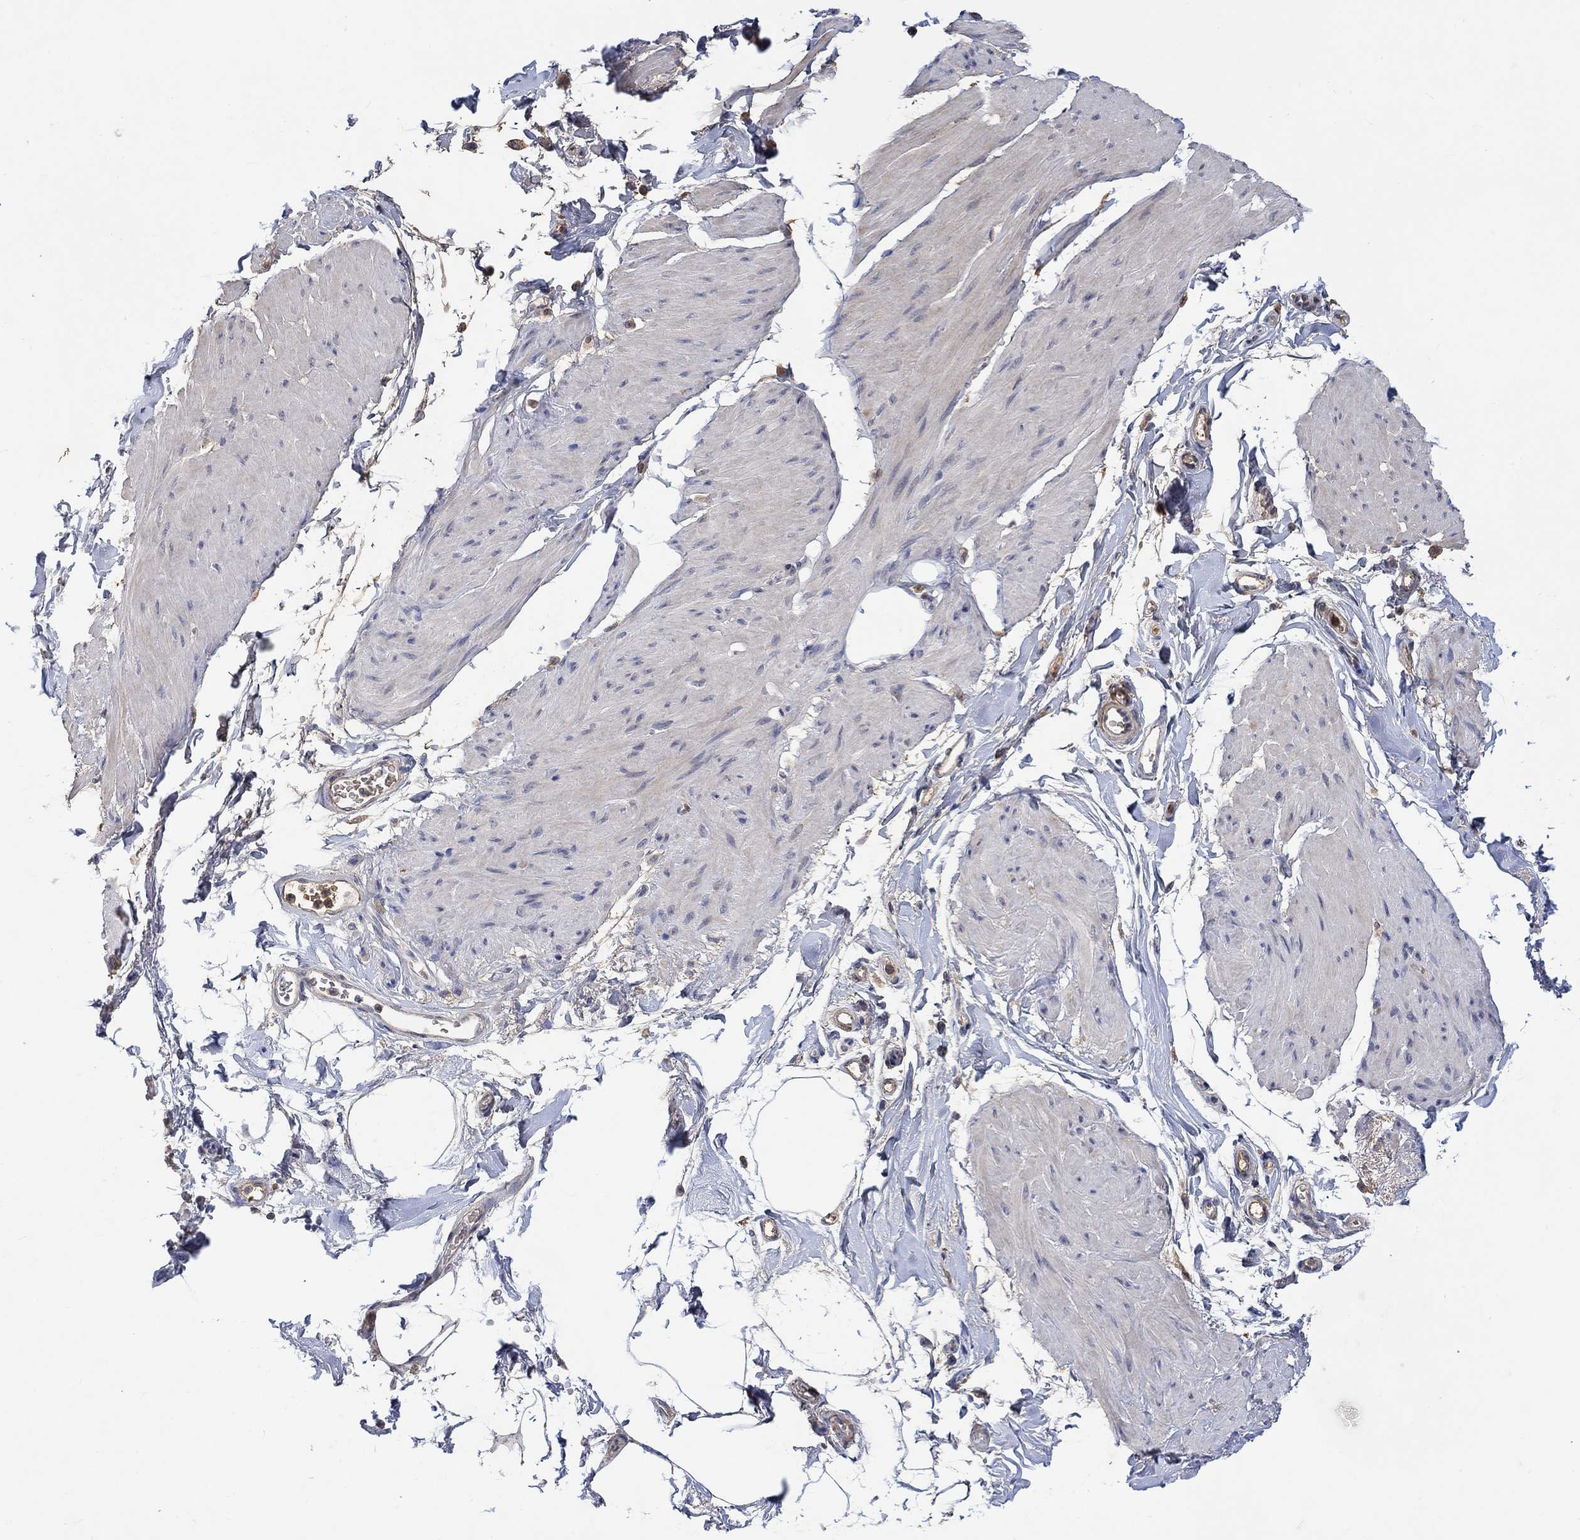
{"staining": {"intensity": "negative", "quantity": "none", "location": "none"}, "tissue": "smooth muscle", "cell_type": "Smooth muscle cells", "image_type": "normal", "snomed": [{"axis": "morphology", "description": "Normal tissue, NOS"}, {"axis": "topography", "description": "Adipose tissue"}, {"axis": "topography", "description": "Smooth muscle"}, {"axis": "topography", "description": "Peripheral nerve tissue"}], "caption": "Immunohistochemistry histopathology image of unremarkable human smooth muscle stained for a protein (brown), which demonstrates no positivity in smooth muscle cells.", "gene": "MSTN", "patient": {"sex": "male", "age": 83}}